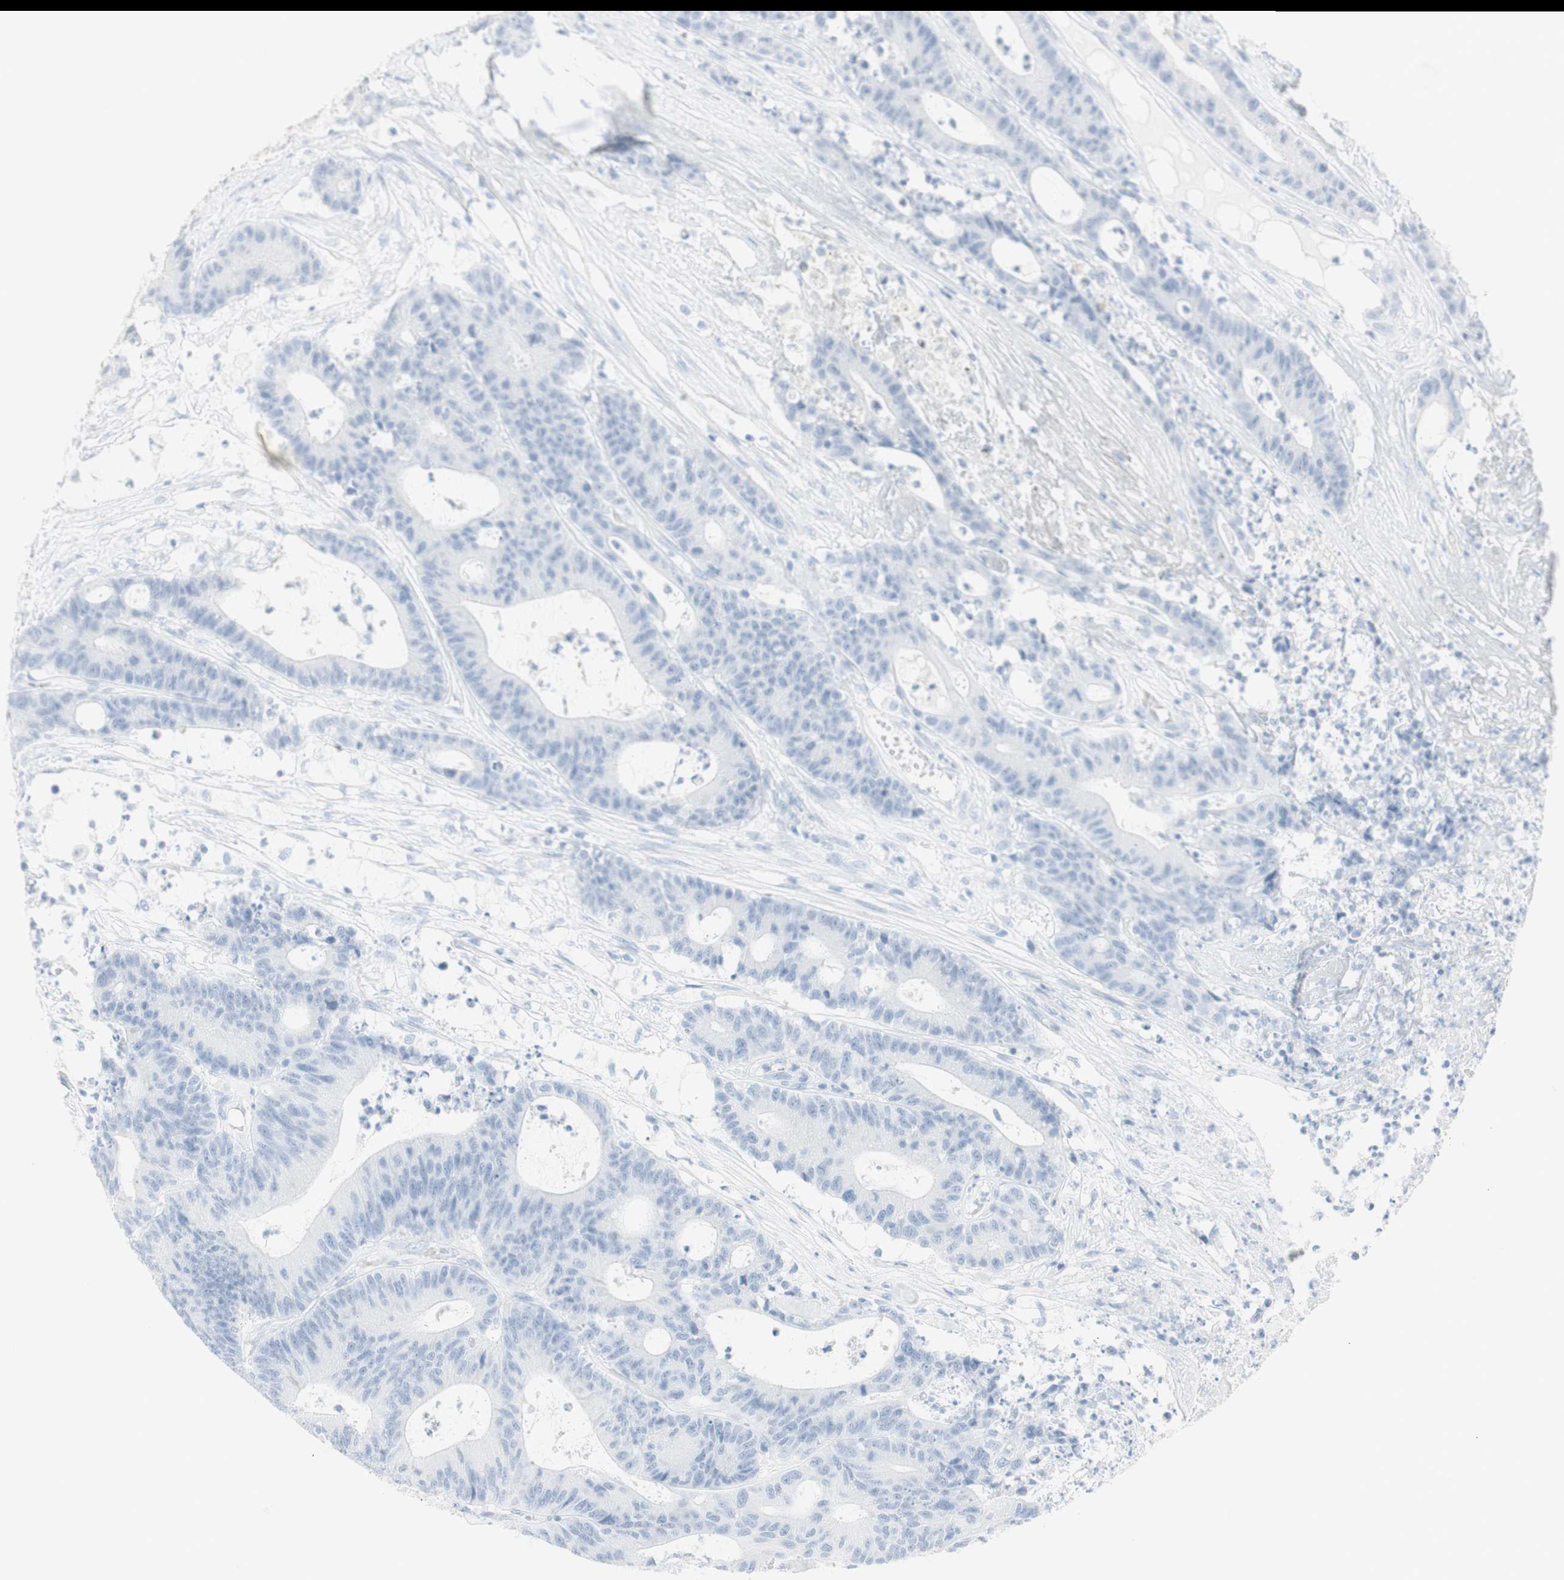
{"staining": {"intensity": "negative", "quantity": "none", "location": "none"}, "tissue": "colorectal cancer", "cell_type": "Tumor cells", "image_type": "cancer", "snomed": [{"axis": "morphology", "description": "Adenocarcinoma, NOS"}, {"axis": "topography", "description": "Colon"}], "caption": "This image is of adenocarcinoma (colorectal) stained with immunohistochemistry to label a protein in brown with the nuclei are counter-stained blue. There is no staining in tumor cells.", "gene": "NAPSA", "patient": {"sex": "female", "age": 84}}